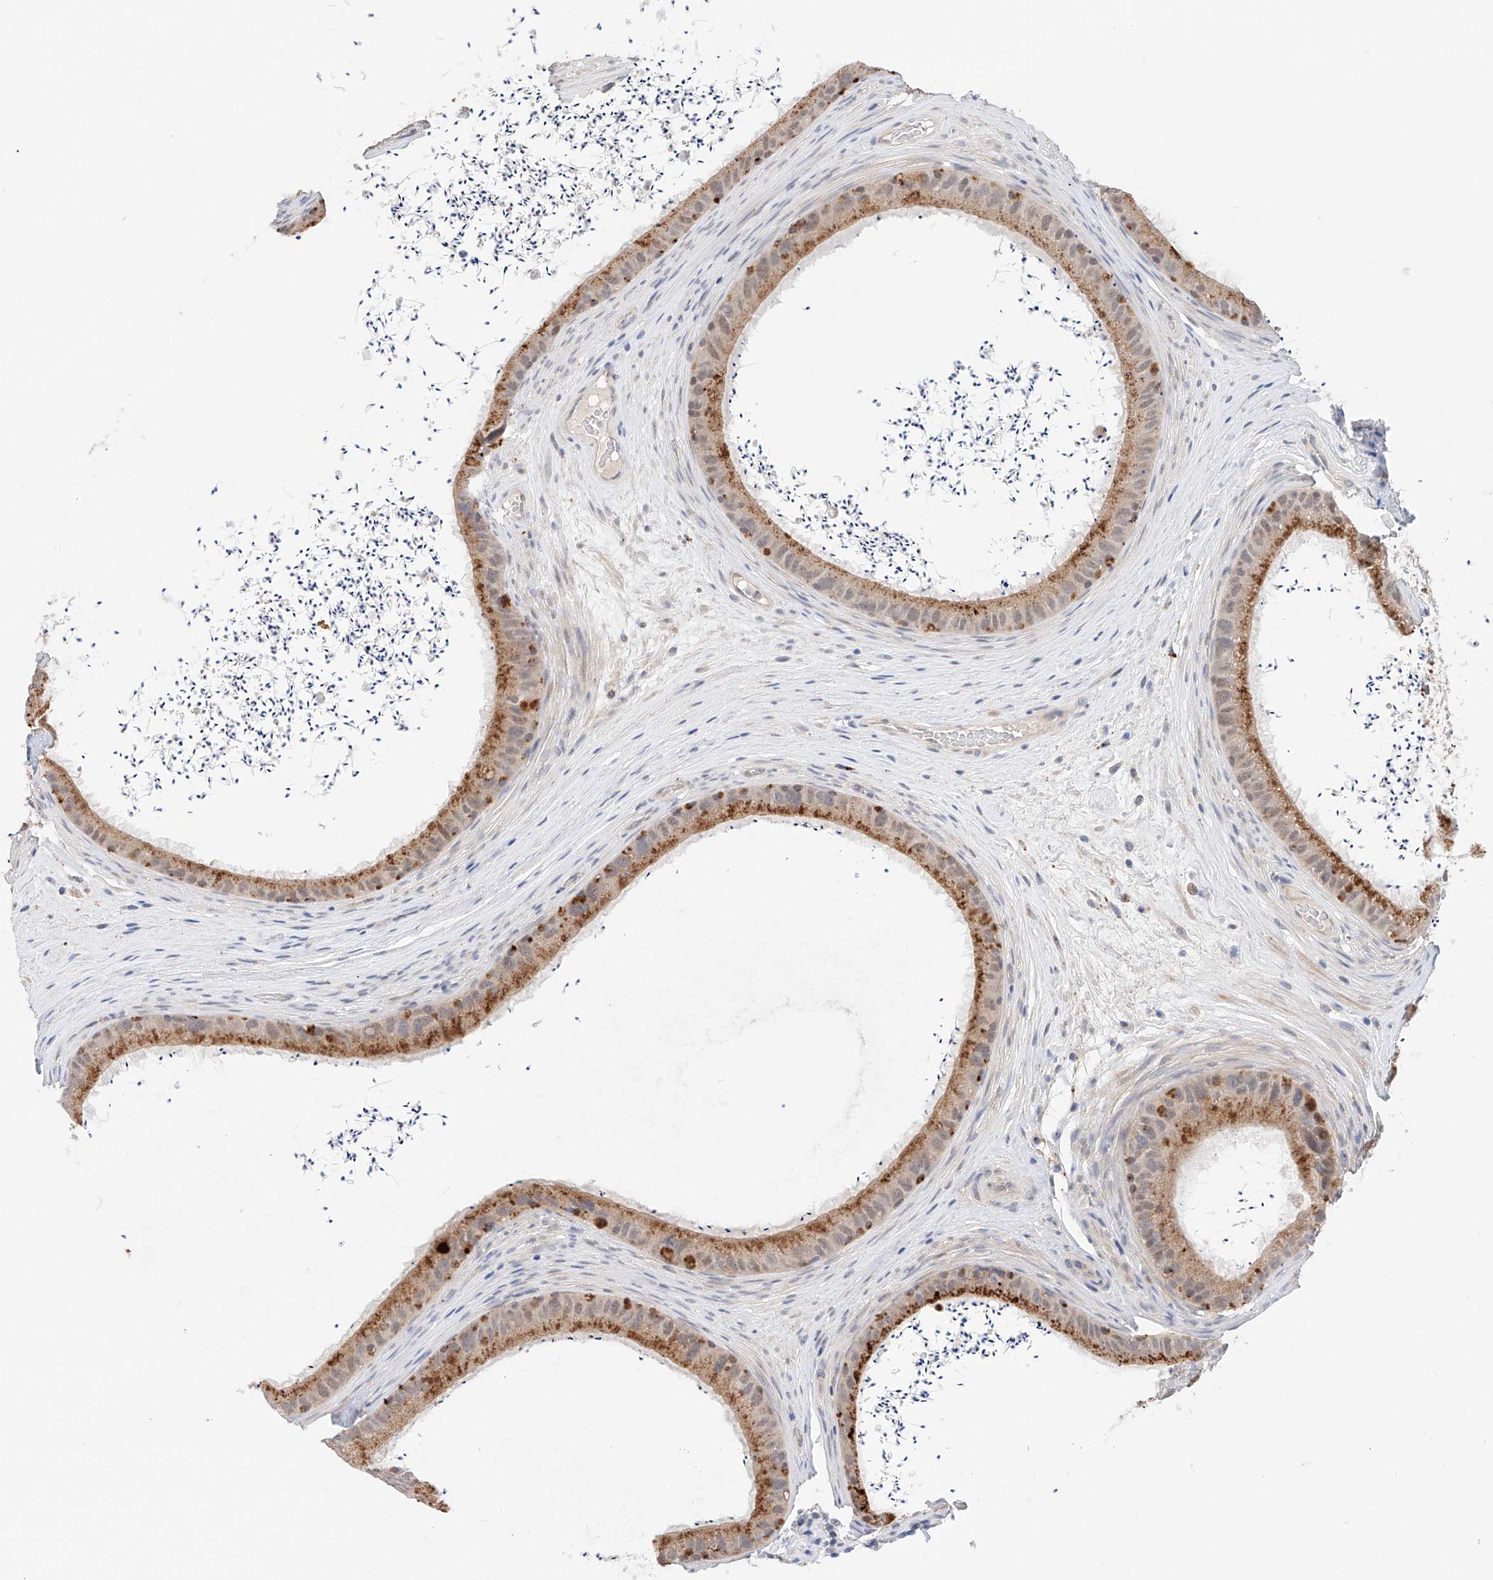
{"staining": {"intensity": "moderate", "quantity": "25%-75%", "location": "cytoplasmic/membranous"}, "tissue": "epididymis", "cell_type": "Glandular cells", "image_type": "normal", "snomed": [{"axis": "morphology", "description": "Normal tissue, NOS"}, {"axis": "topography", "description": "Epididymis, spermatic cord, NOS"}], "caption": "A high-resolution histopathology image shows immunohistochemistry (IHC) staining of benign epididymis, which shows moderate cytoplasmic/membranous expression in about 25%-75% of glandular cells.", "gene": "GCNT1", "patient": {"sex": "male", "age": 50}}